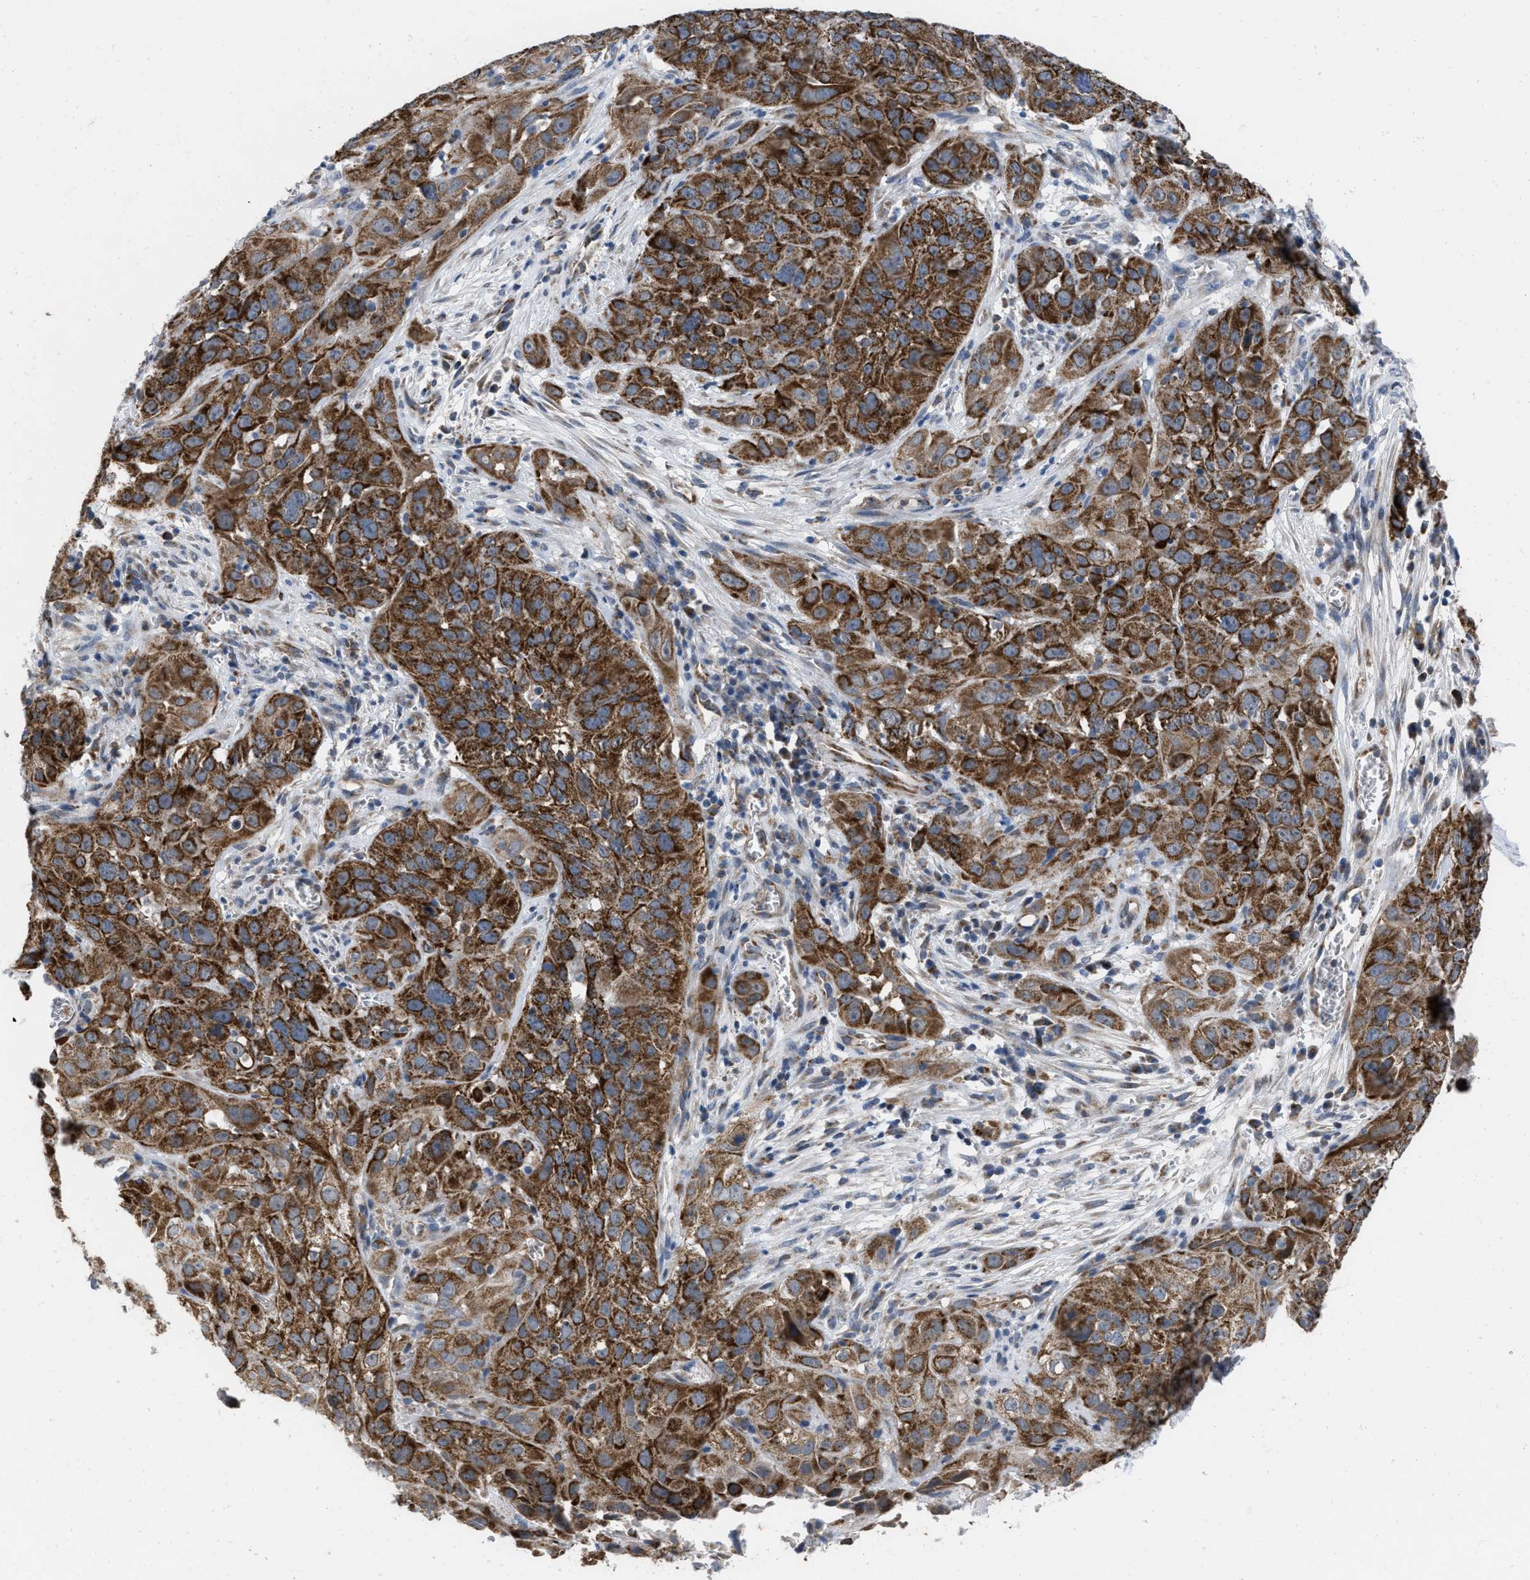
{"staining": {"intensity": "strong", "quantity": ">75%", "location": "cytoplasmic/membranous"}, "tissue": "cervical cancer", "cell_type": "Tumor cells", "image_type": "cancer", "snomed": [{"axis": "morphology", "description": "Squamous cell carcinoma, NOS"}, {"axis": "topography", "description": "Cervix"}], "caption": "Cervical squamous cell carcinoma stained with DAB (3,3'-diaminobenzidine) immunohistochemistry (IHC) demonstrates high levels of strong cytoplasmic/membranous staining in approximately >75% of tumor cells.", "gene": "AKAP1", "patient": {"sex": "female", "age": 32}}